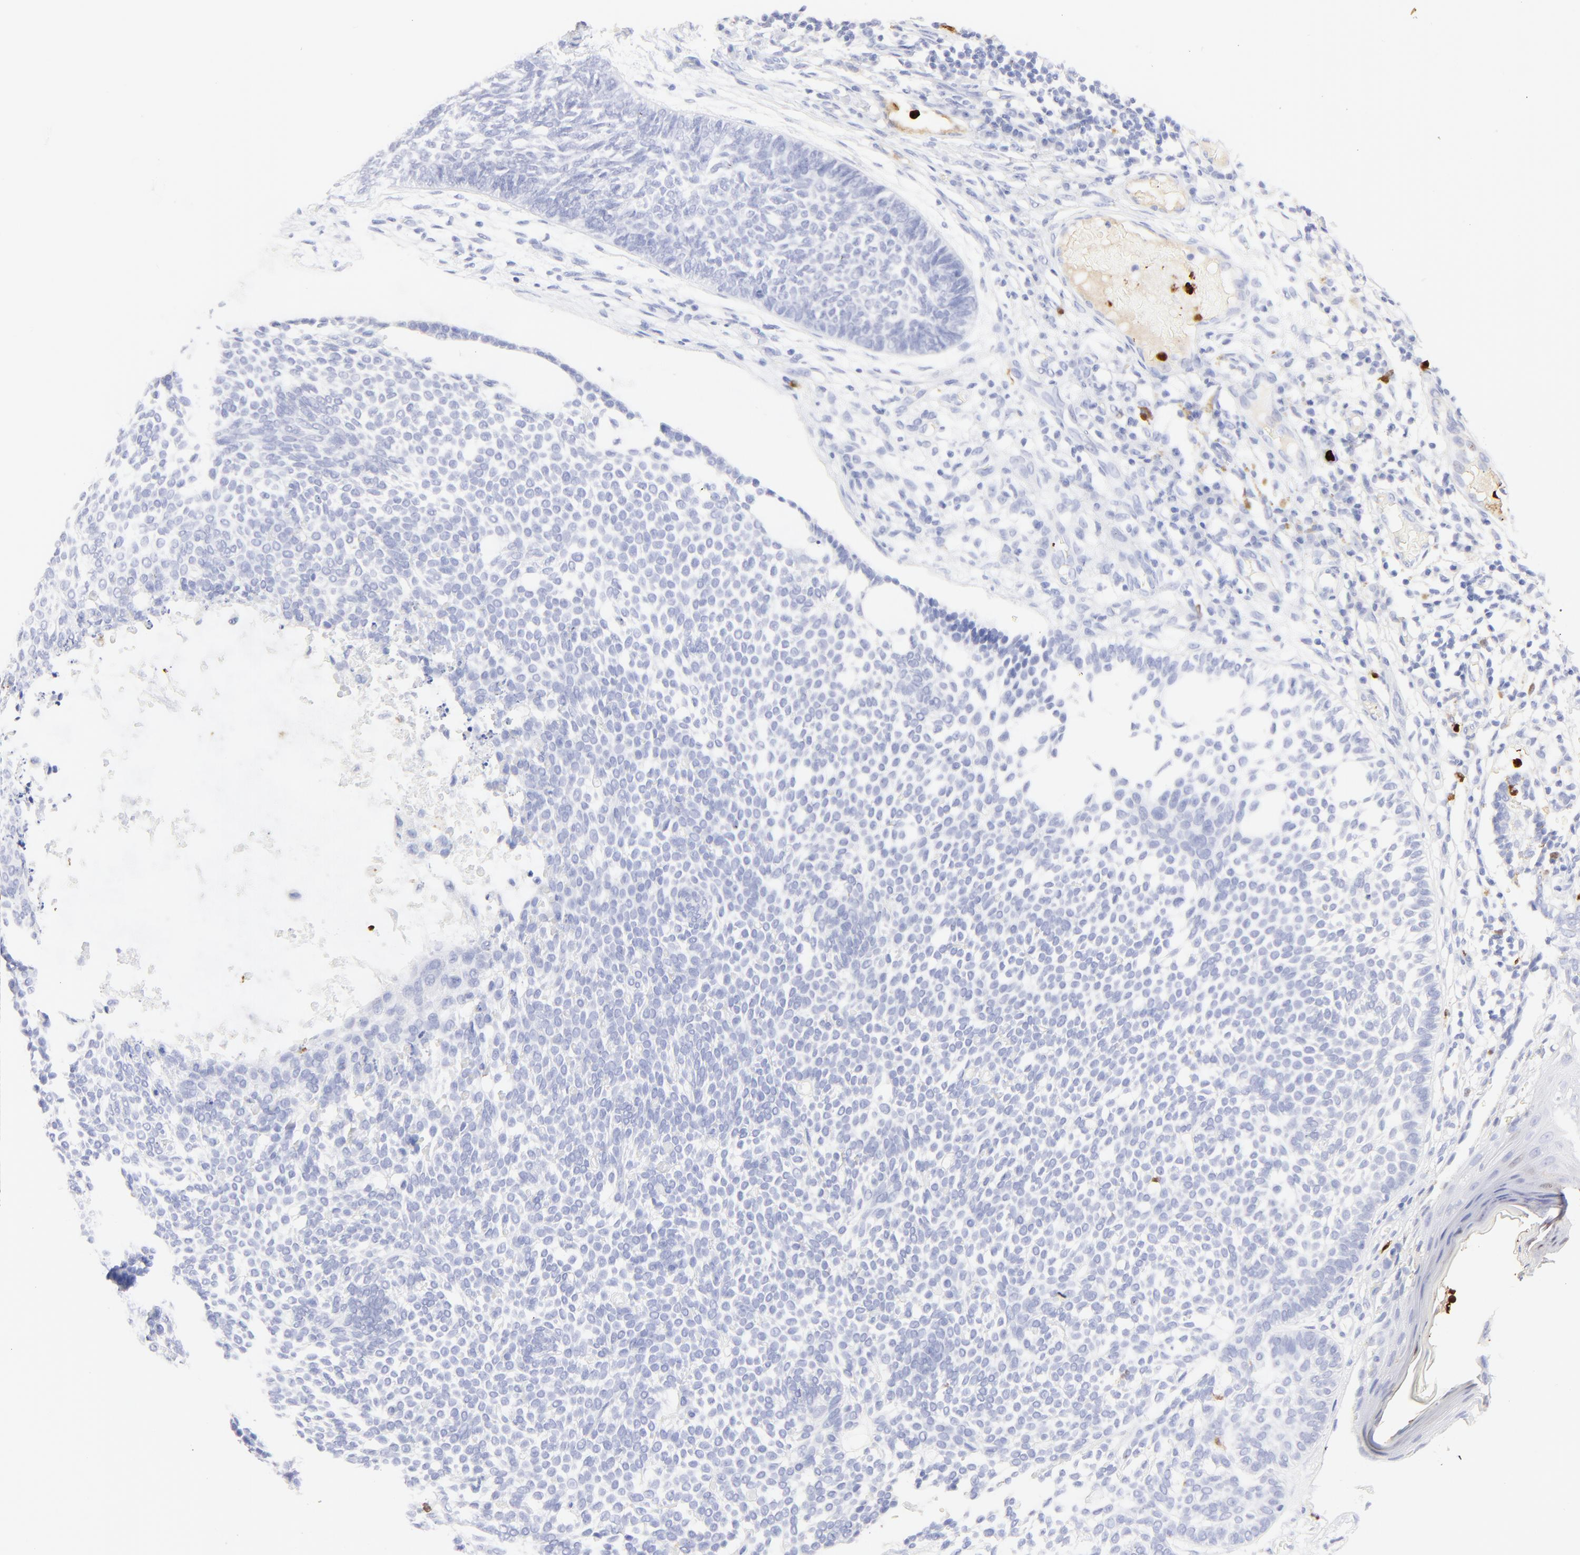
{"staining": {"intensity": "negative", "quantity": "none", "location": "none"}, "tissue": "skin cancer", "cell_type": "Tumor cells", "image_type": "cancer", "snomed": [{"axis": "morphology", "description": "Basal cell carcinoma"}, {"axis": "topography", "description": "Skin"}], "caption": "Immunohistochemical staining of human skin cancer displays no significant positivity in tumor cells.", "gene": "S100A12", "patient": {"sex": "male", "age": 87}}